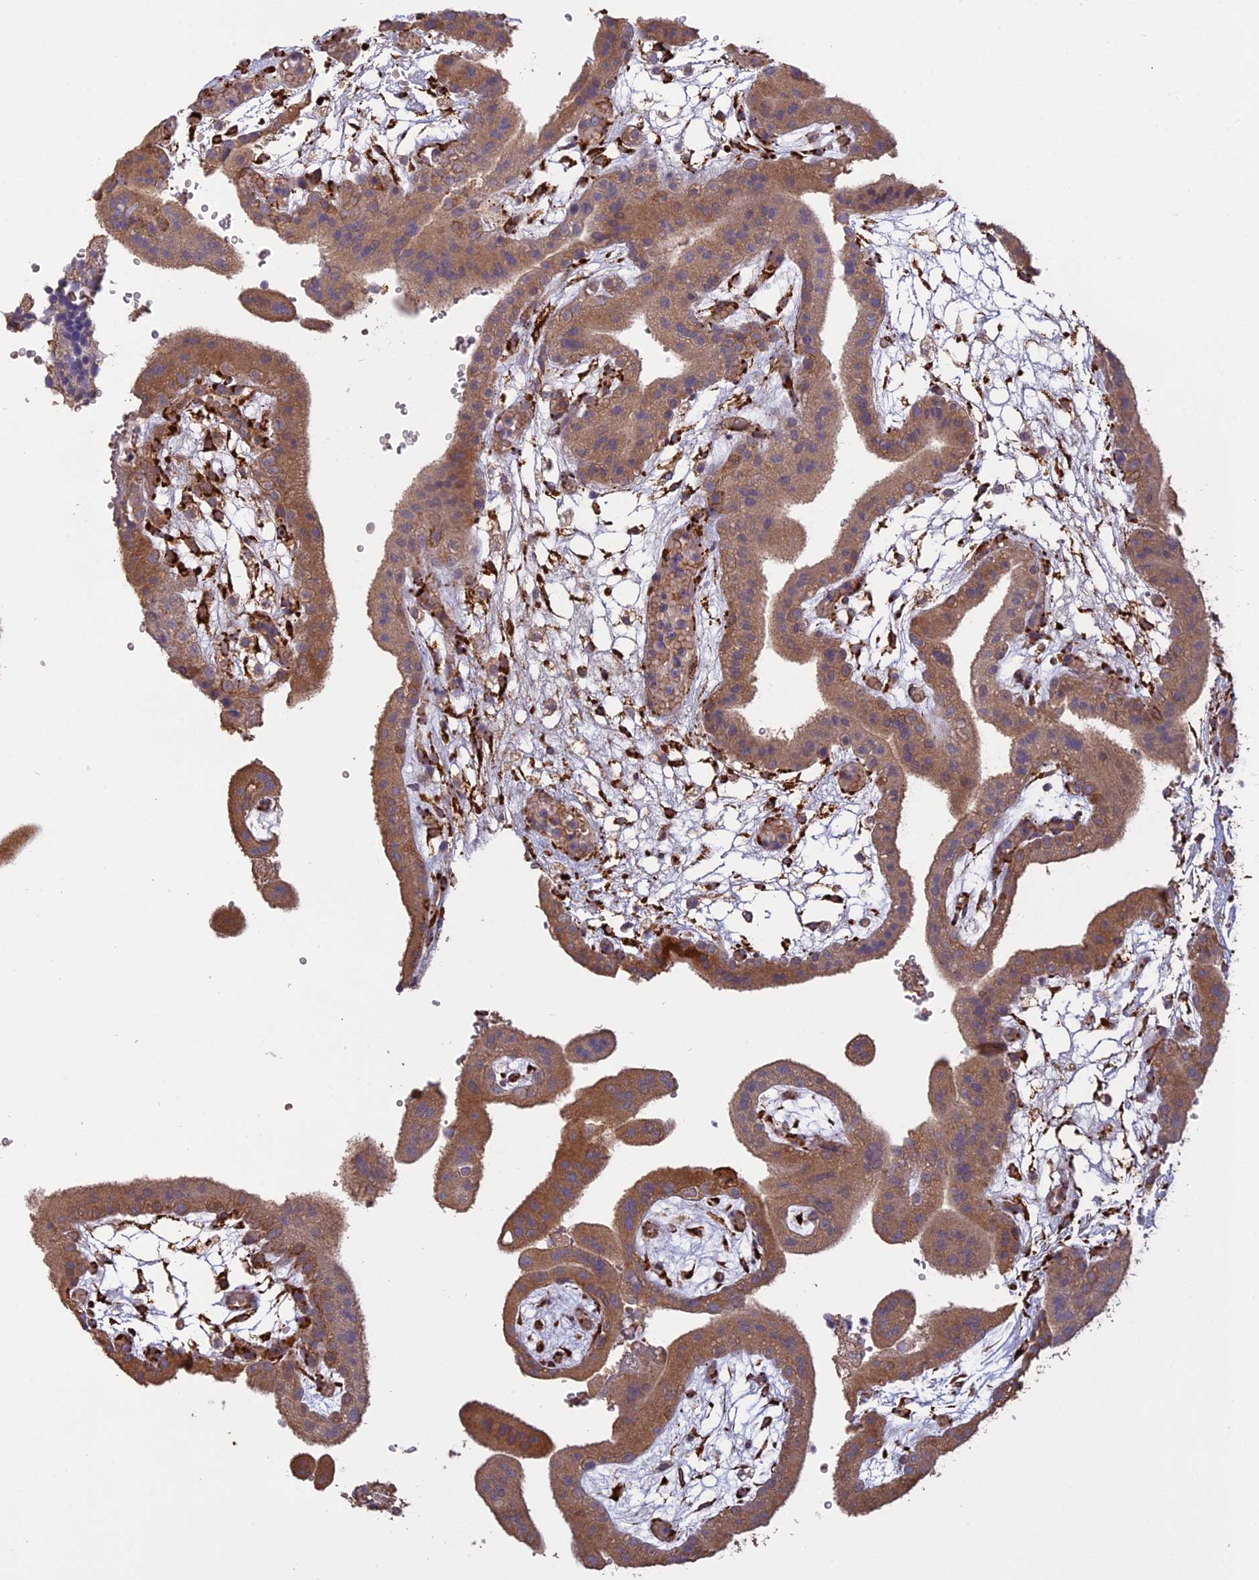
{"staining": {"intensity": "moderate", "quantity": ">75%", "location": "cytoplasmic/membranous"}, "tissue": "placenta", "cell_type": "Trophoblastic cells", "image_type": "normal", "snomed": [{"axis": "morphology", "description": "Normal tissue, NOS"}, {"axis": "topography", "description": "Placenta"}], "caption": "An immunohistochemistry (IHC) histopathology image of benign tissue is shown. Protein staining in brown labels moderate cytoplasmic/membranous positivity in placenta within trophoblastic cells. (DAB = brown stain, brightfield microscopy at high magnification).", "gene": "PPIC", "patient": {"sex": "female", "age": 18}}